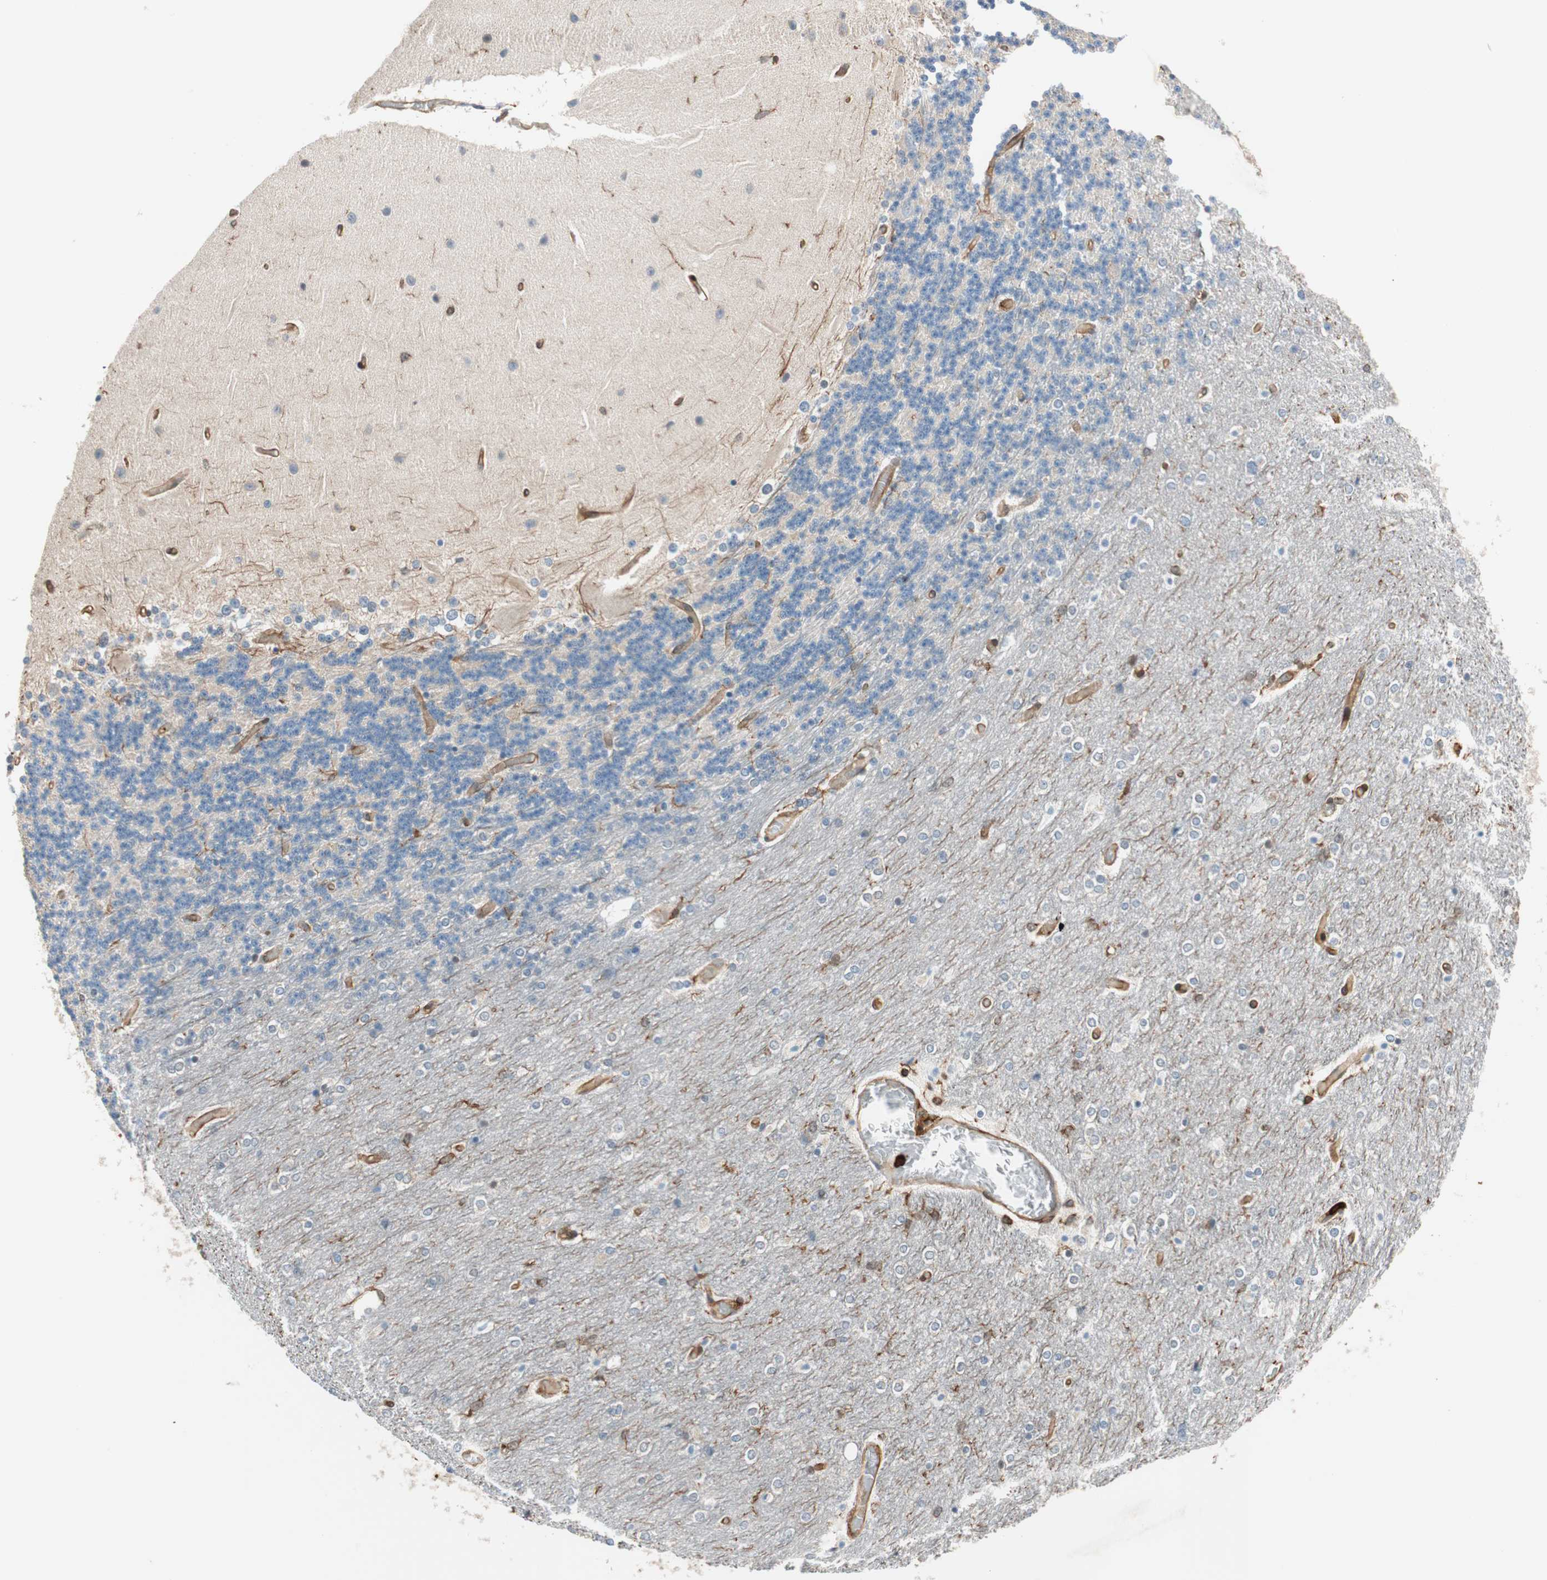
{"staining": {"intensity": "strong", "quantity": "<25%", "location": "cytoplasmic/membranous"}, "tissue": "cerebellum", "cell_type": "Cells in granular layer", "image_type": "normal", "snomed": [{"axis": "morphology", "description": "Normal tissue, NOS"}, {"axis": "topography", "description": "Cerebellum"}], "caption": "Protein expression analysis of benign human cerebellum reveals strong cytoplasmic/membranous staining in about <25% of cells in granular layer.", "gene": "VASP", "patient": {"sex": "female", "age": 54}}